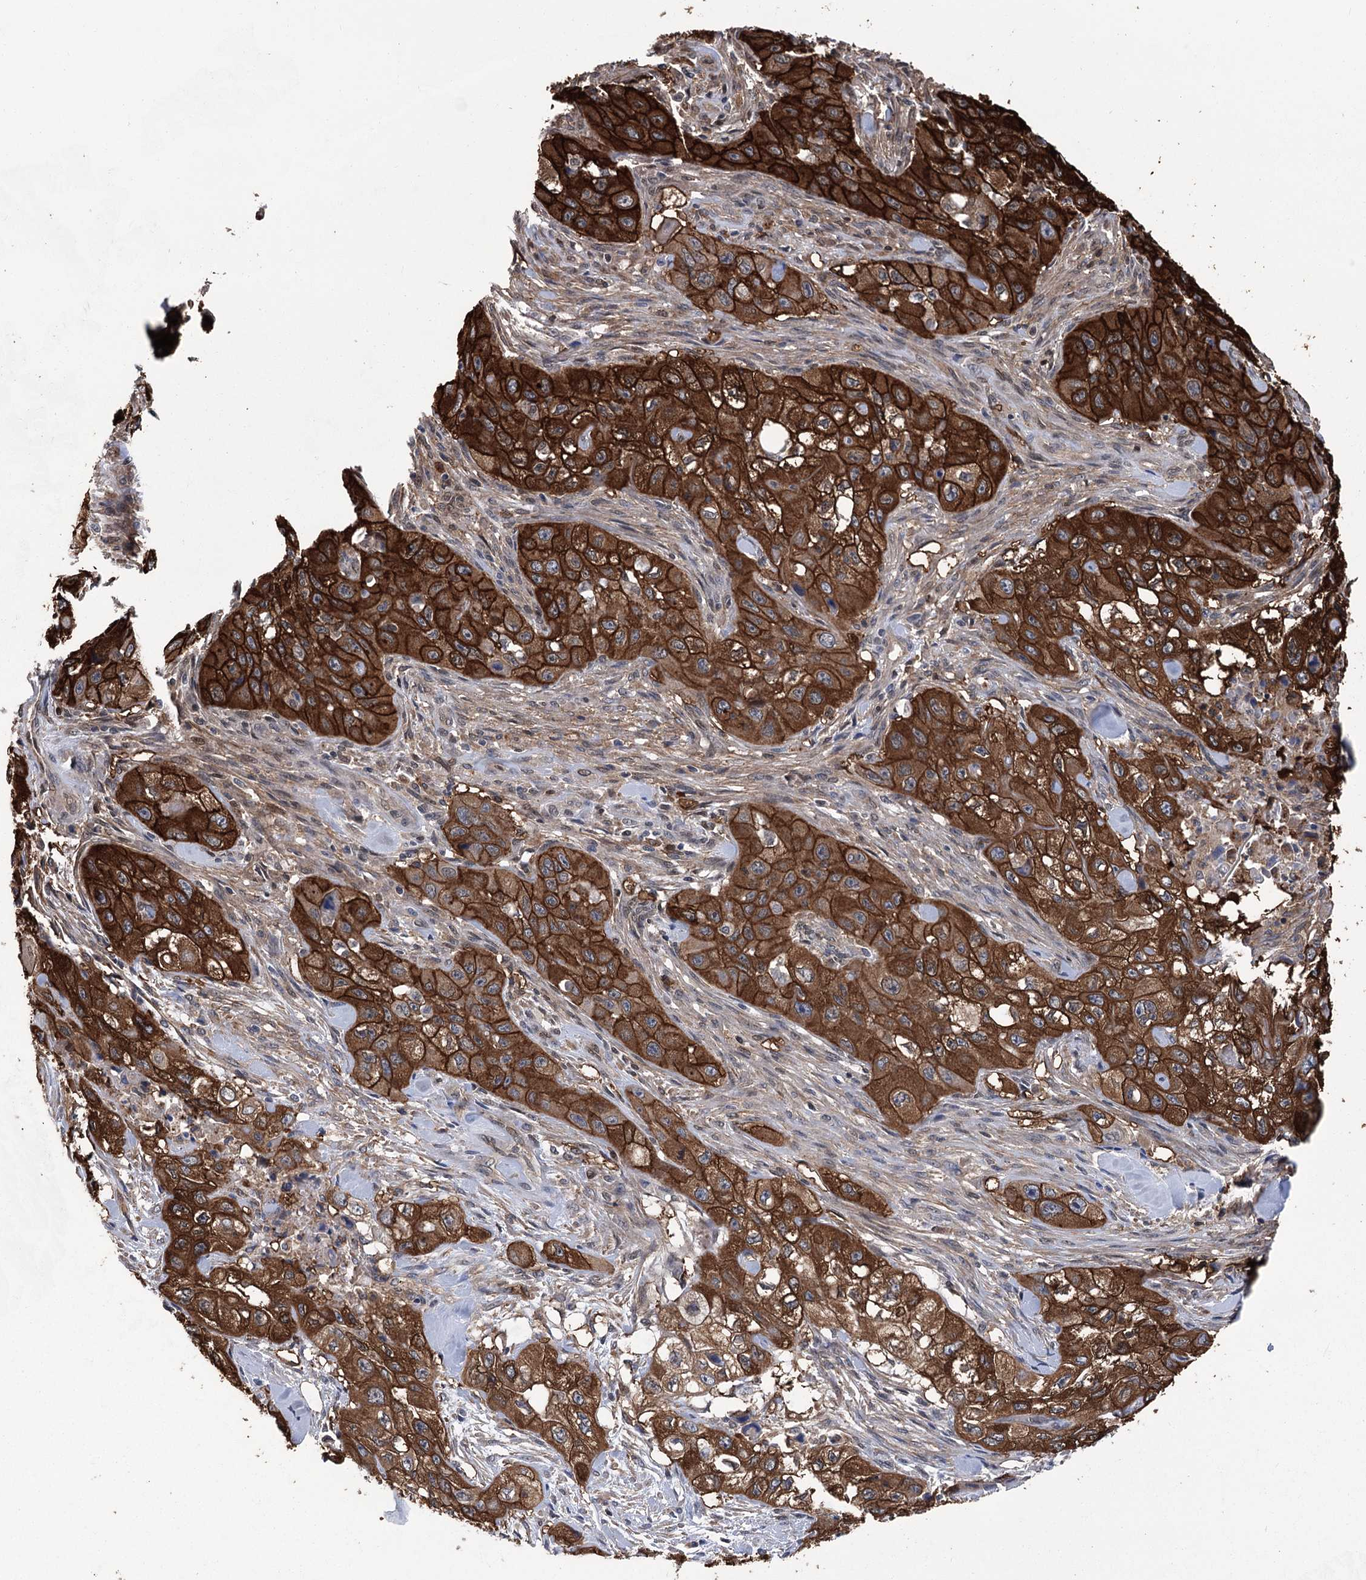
{"staining": {"intensity": "strong", "quantity": ">75%", "location": "cytoplasmic/membranous"}, "tissue": "skin cancer", "cell_type": "Tumor cells", "image_type": "cancer", "snomed": [{"axis": "morphology", "description": "Squamous cell carcinoma, NOS"}, {"axis": "topography", "description": "Skin"}, {"axis": "topography", "description": "Subcutis"}], "caption": "Skin cancer was stained to show a protein in brown. There is high levels of strong cytoplasmic/membranous staining in about >75% of tumor cells.", "gene": "DPP3", "patient": {"sex": "male", "age": 73}}